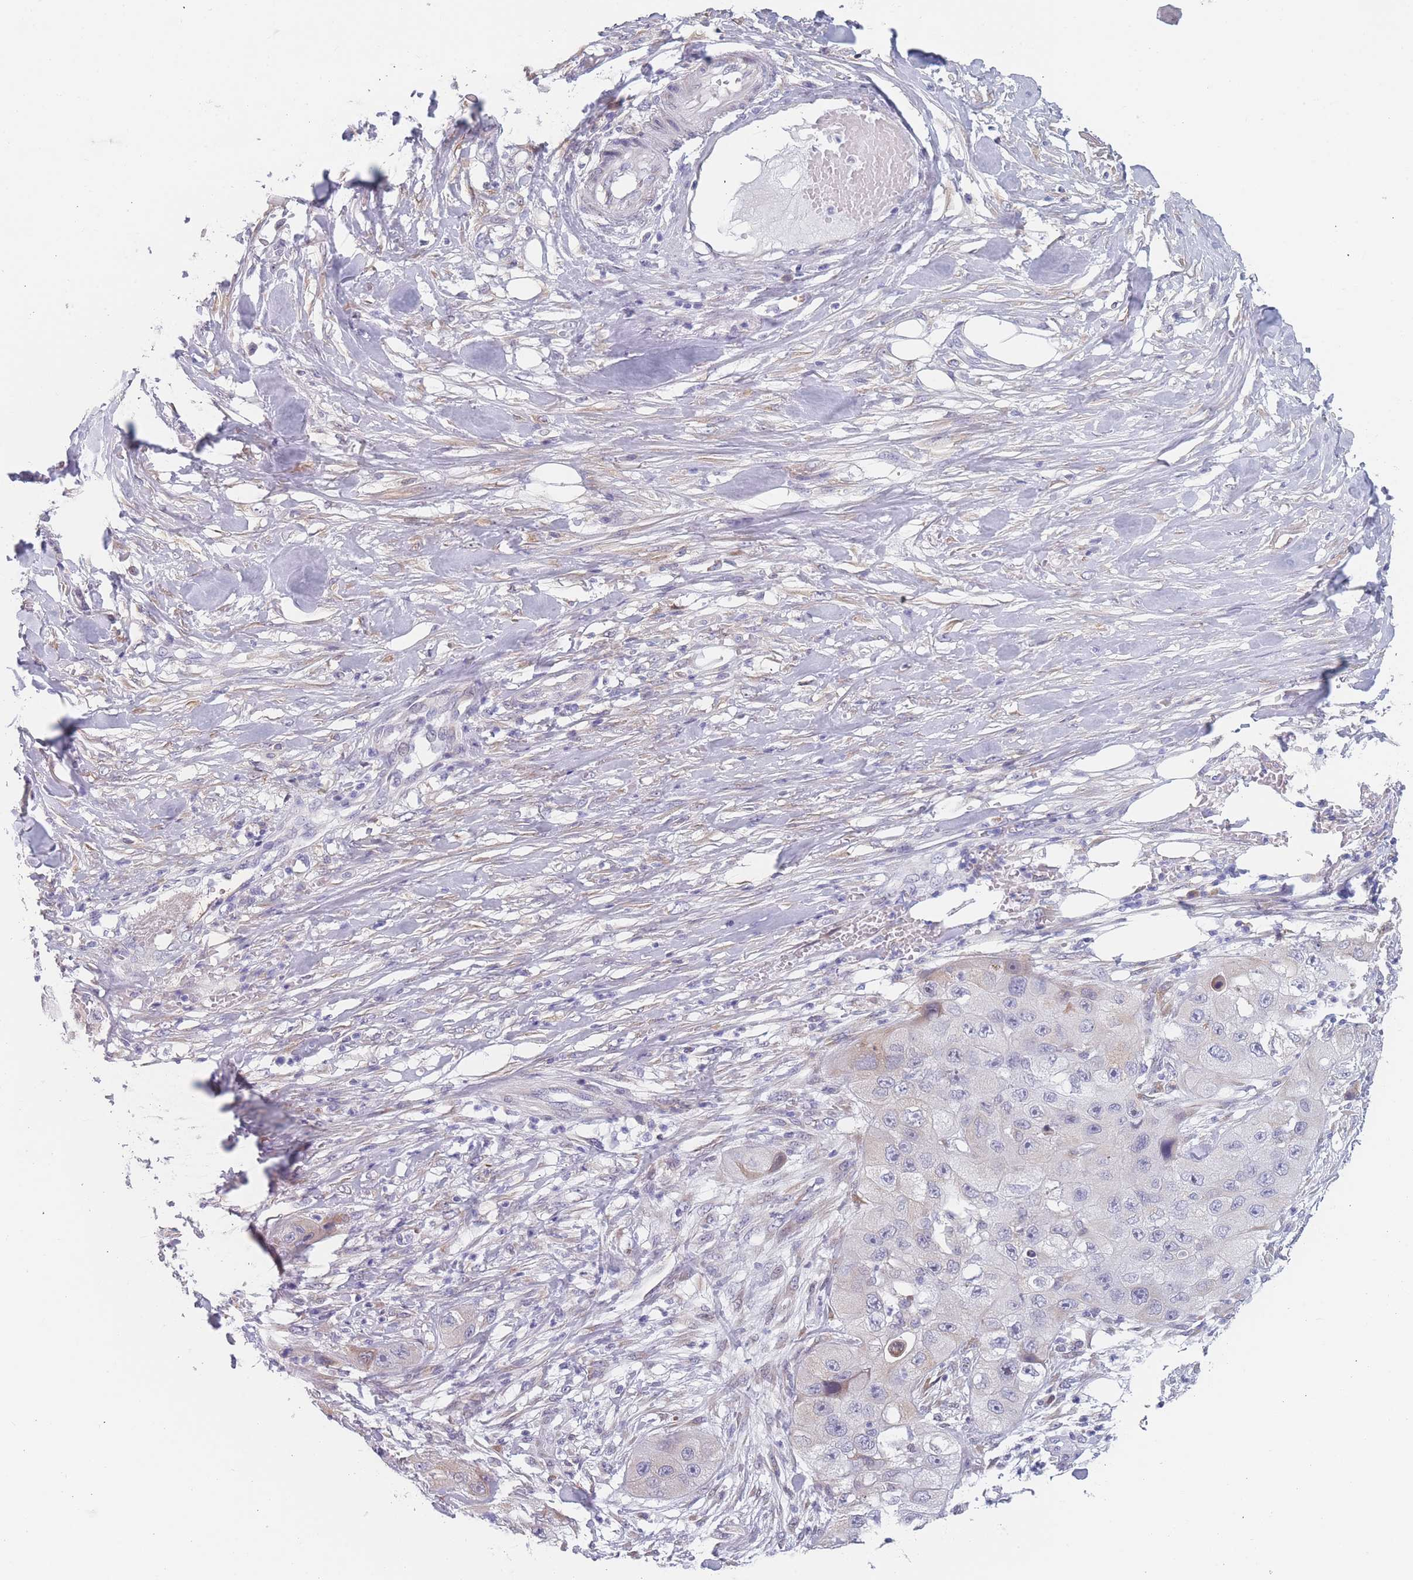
{"staining": {"intensity": "negative", "quantity": "none", "location": "none"}, "tissue": "skin cancer", "cell_type": "Tumor cells", "image_type": "cancer", "snomed": [{"axis": "morphology", "description": "Squamous cell carcinoma, NOS"}, {"axis": "topography", "description": "Skin"}, {"axis": "topography", "description": "Subcutis"}], "caption": "Immunohistochemistry photomicrograph of skin cancer (squamous cell carcinoma) stained for a protein (brown), which displays no positivity in tumor cells.", "gene": "TMED10", "patient": {"sex": "male", "age": 73}}